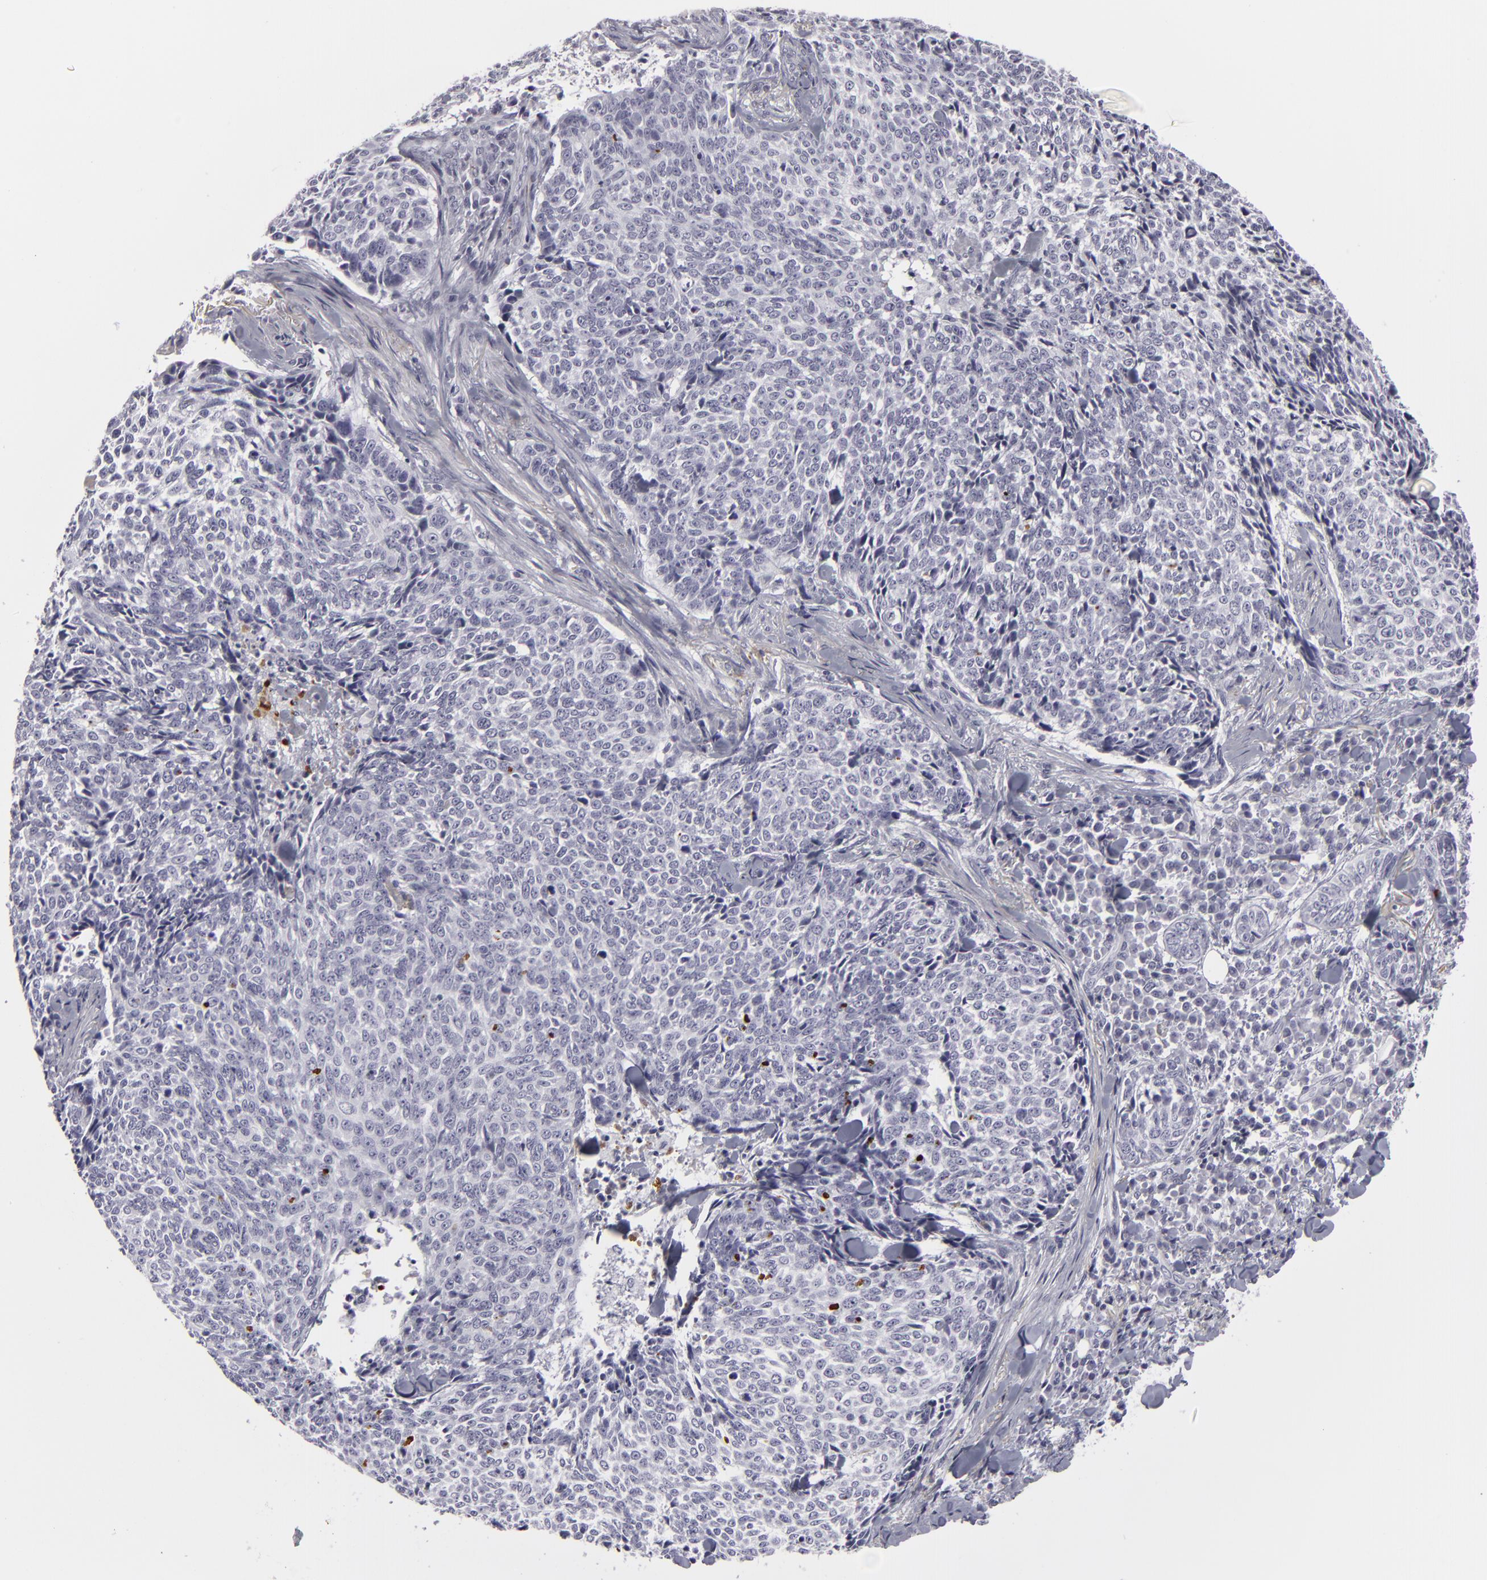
{"staining": {"intensity": "negative", "quantity": "none", "location": "none"}, "tissue": "skin cancer", "cell_type": "Tumor cells", "image_type": "cancer", "snomed": [{"axis": "morphology", "description": "Basal cell carcinoma"}, {"axis": "topography", "description": "Skin"}], "caption": "This is an IHC micrograph of human skin cancer. There is no staining in tumor cells.", "gene": "C9", "patient": {"sex": "female", "age": 89}}